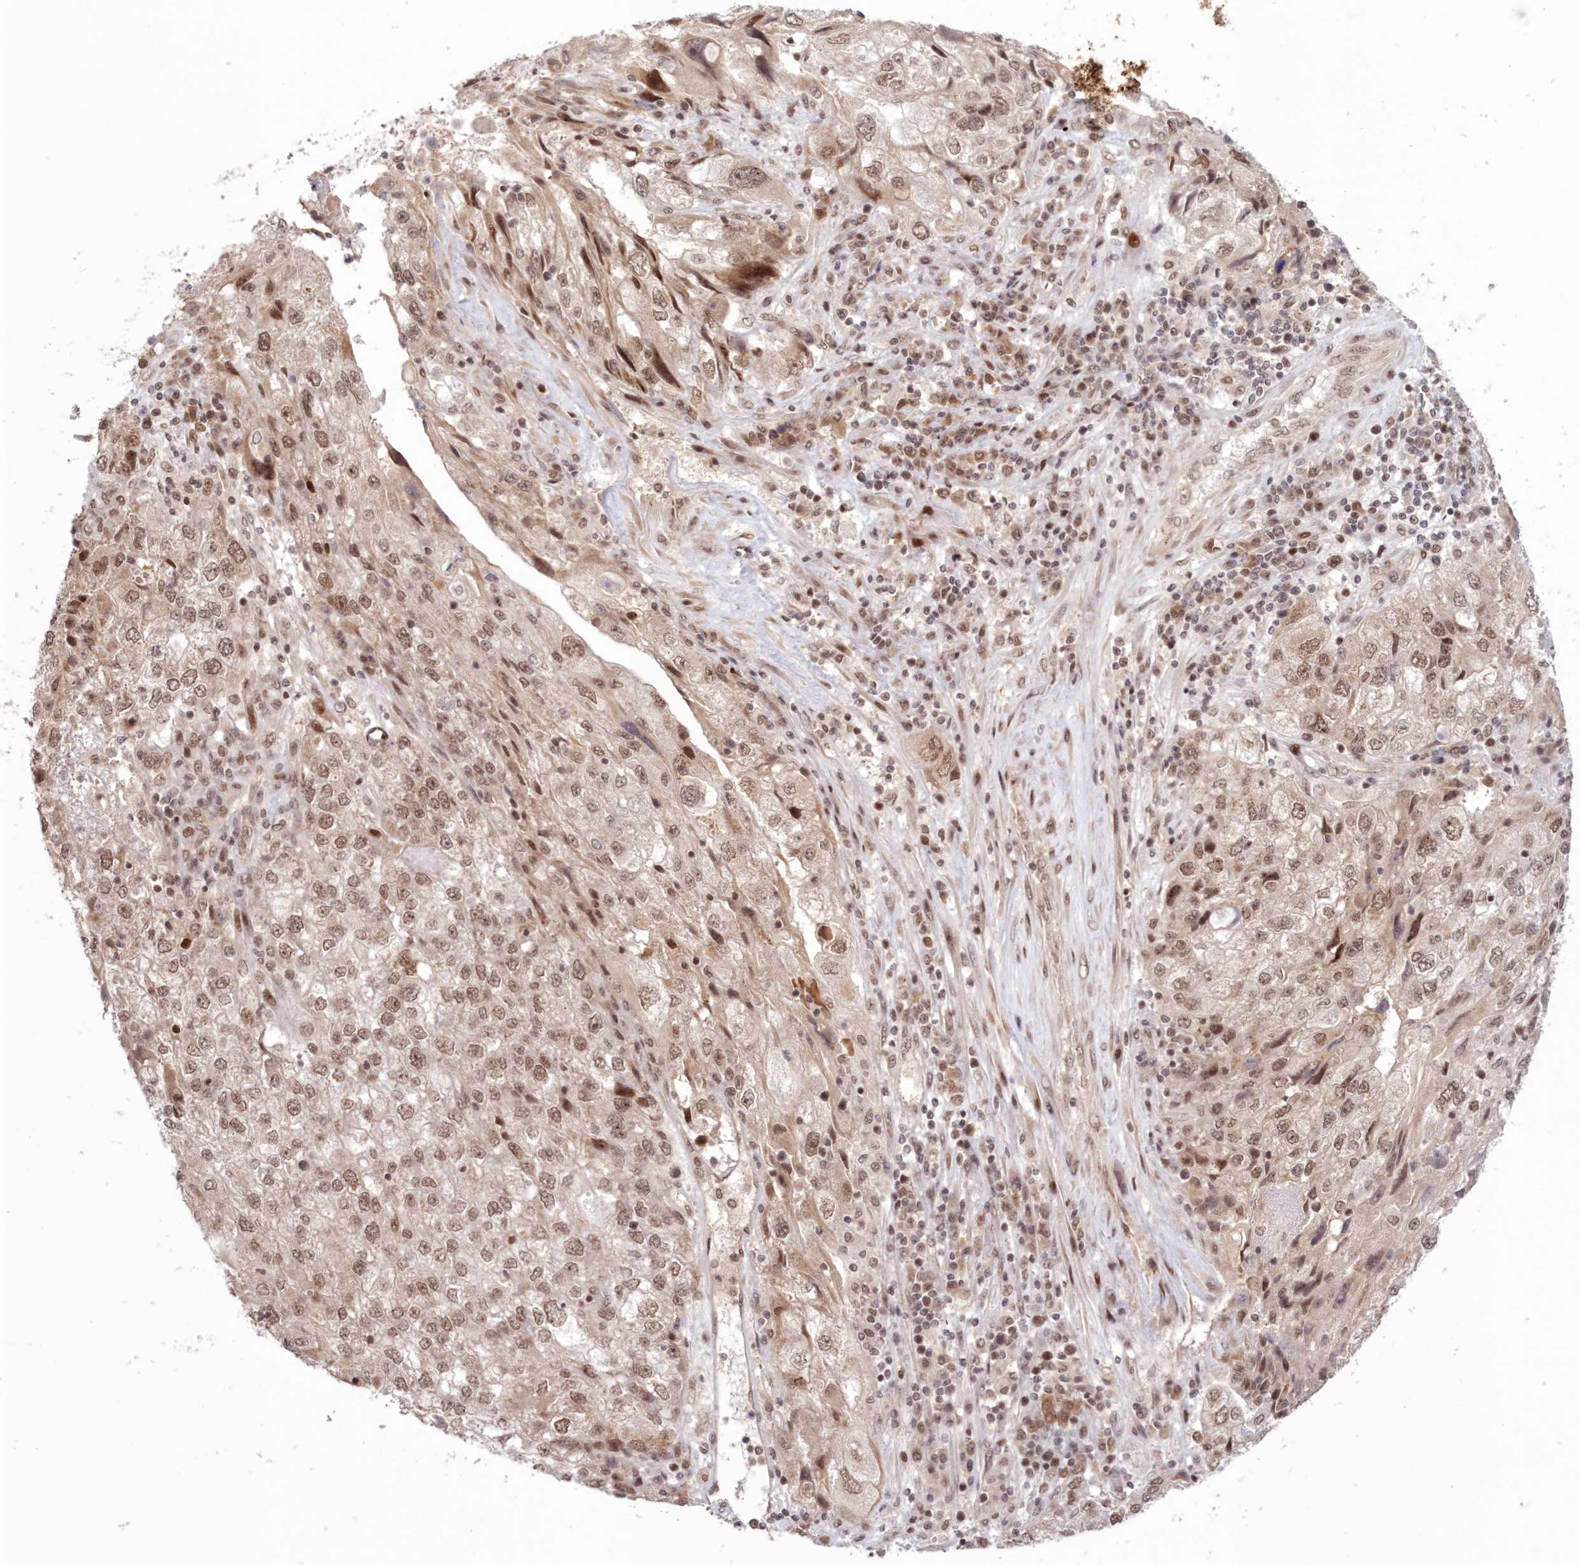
{"staining": {"intensity": "moderate", "quantity": ">75%", "location": "nuclear"}, "tissue": "endometrial cancer", "cell_type": "Tumor cells", "image_type": "cancer", "snomed": [{"axis": "morphology", "description": "Adenocarcinoma, NOS"}, {"axis": "topography", "description": "Endometrium"}], "caption": "Immunohistochemical staining of human endometrial cancer displays moderate nuclear protein expression in about >75% of tumor cells.", "gene": "NOA1", "patient": {"sex": "female", "age": 49}}